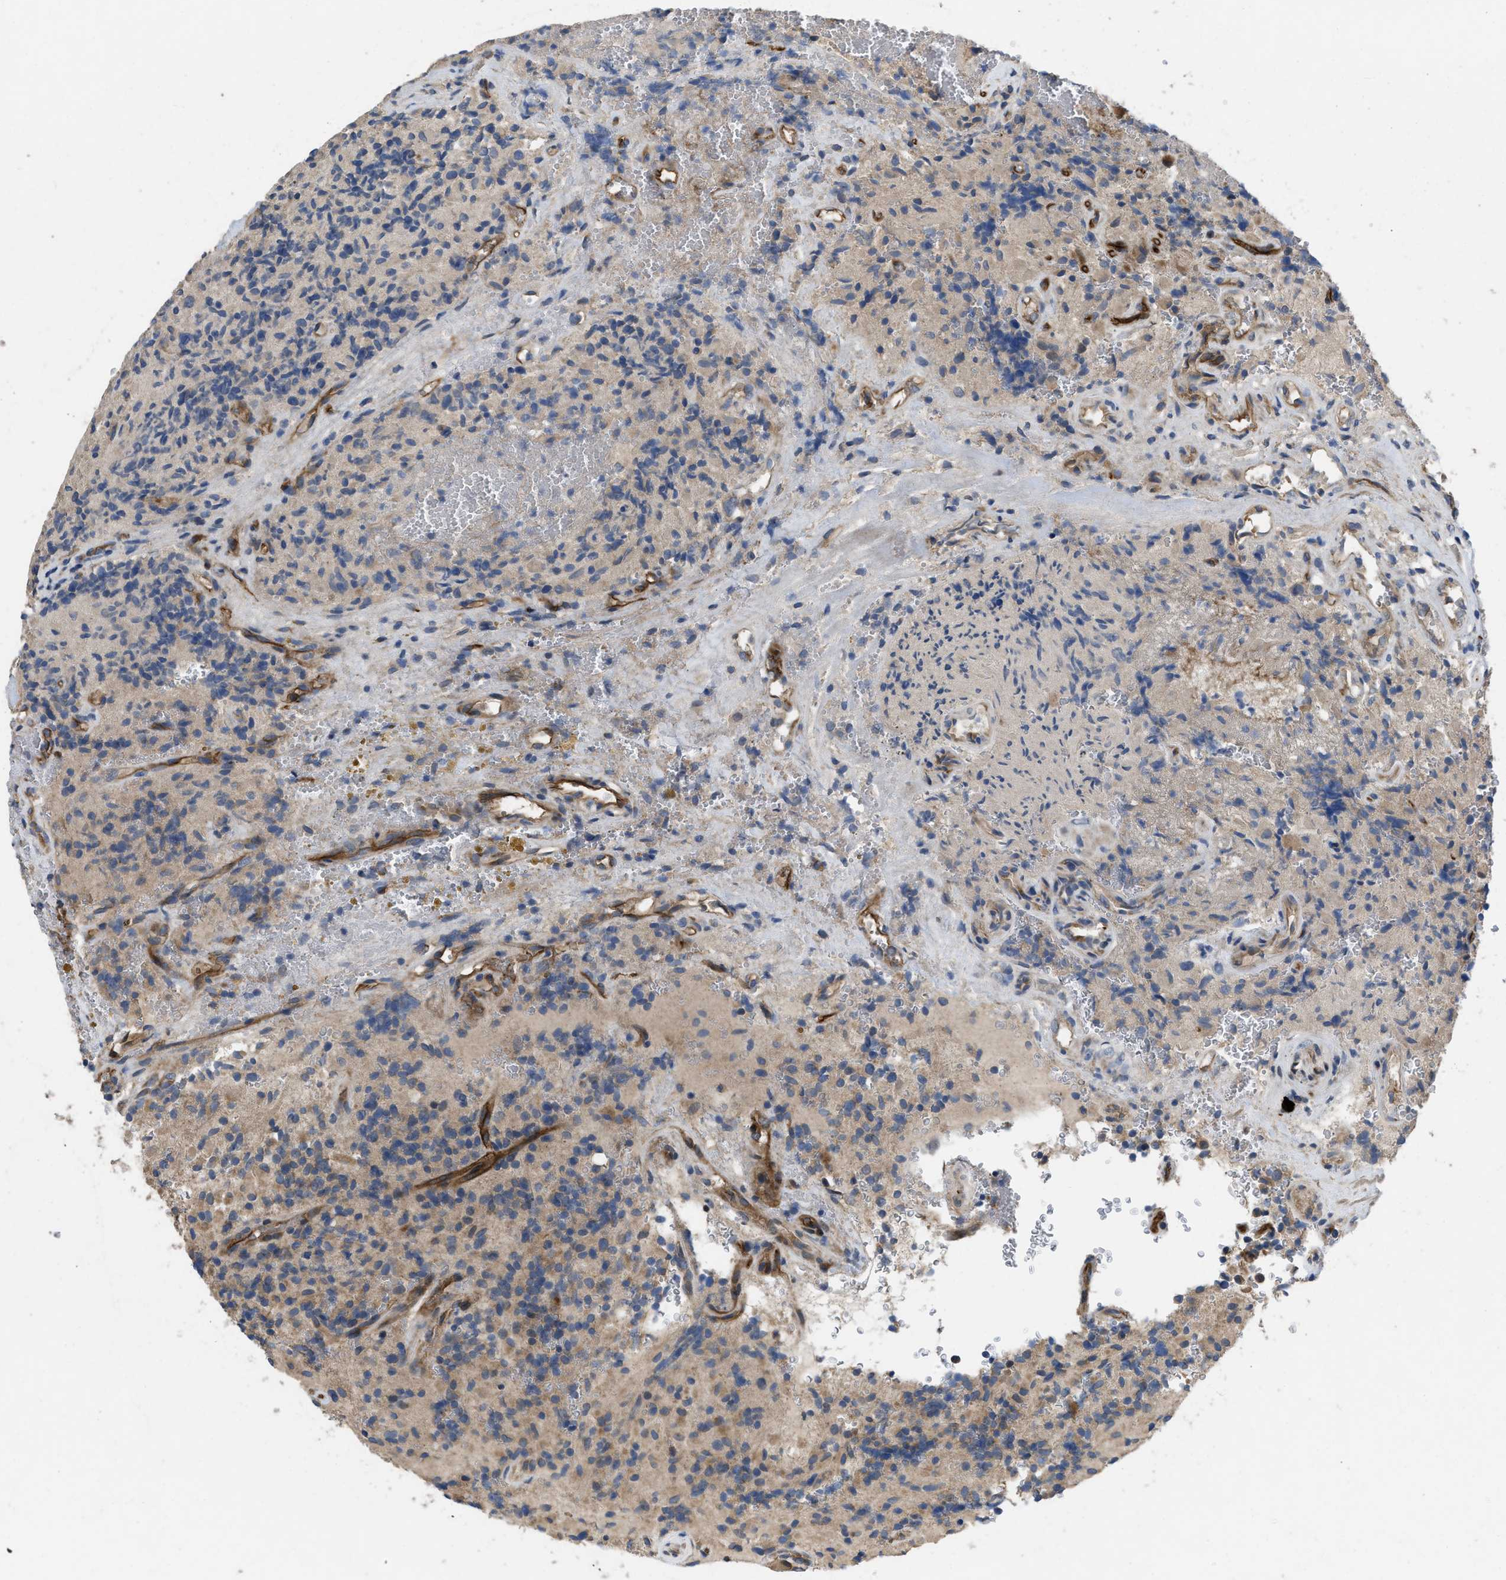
{"staining": {"intensity": "moderate", "quantity": "25%-75%", "location": "cytoplasmic/membranous"}, "tissue": "glioma", "cell_type": "Tumor cells", "image_type": "cancer", "snomed": [{"axis": "morphology", "description": "Glioma, malignant, High grade"}, {"axis": "topography", "description": "Brain"}], "caption": "Moderate cytoplasmic/membranous protein staining is seen in approximately 25%-75% of tumor cells in malignant high-grade glioma. The staining was performed using DAB, with brown indicating positive protein expression. Nuclei are stained blue with hematoxylin.", "gene": "HSPA12B", "patient": {"sex": "male", "age": 71}}